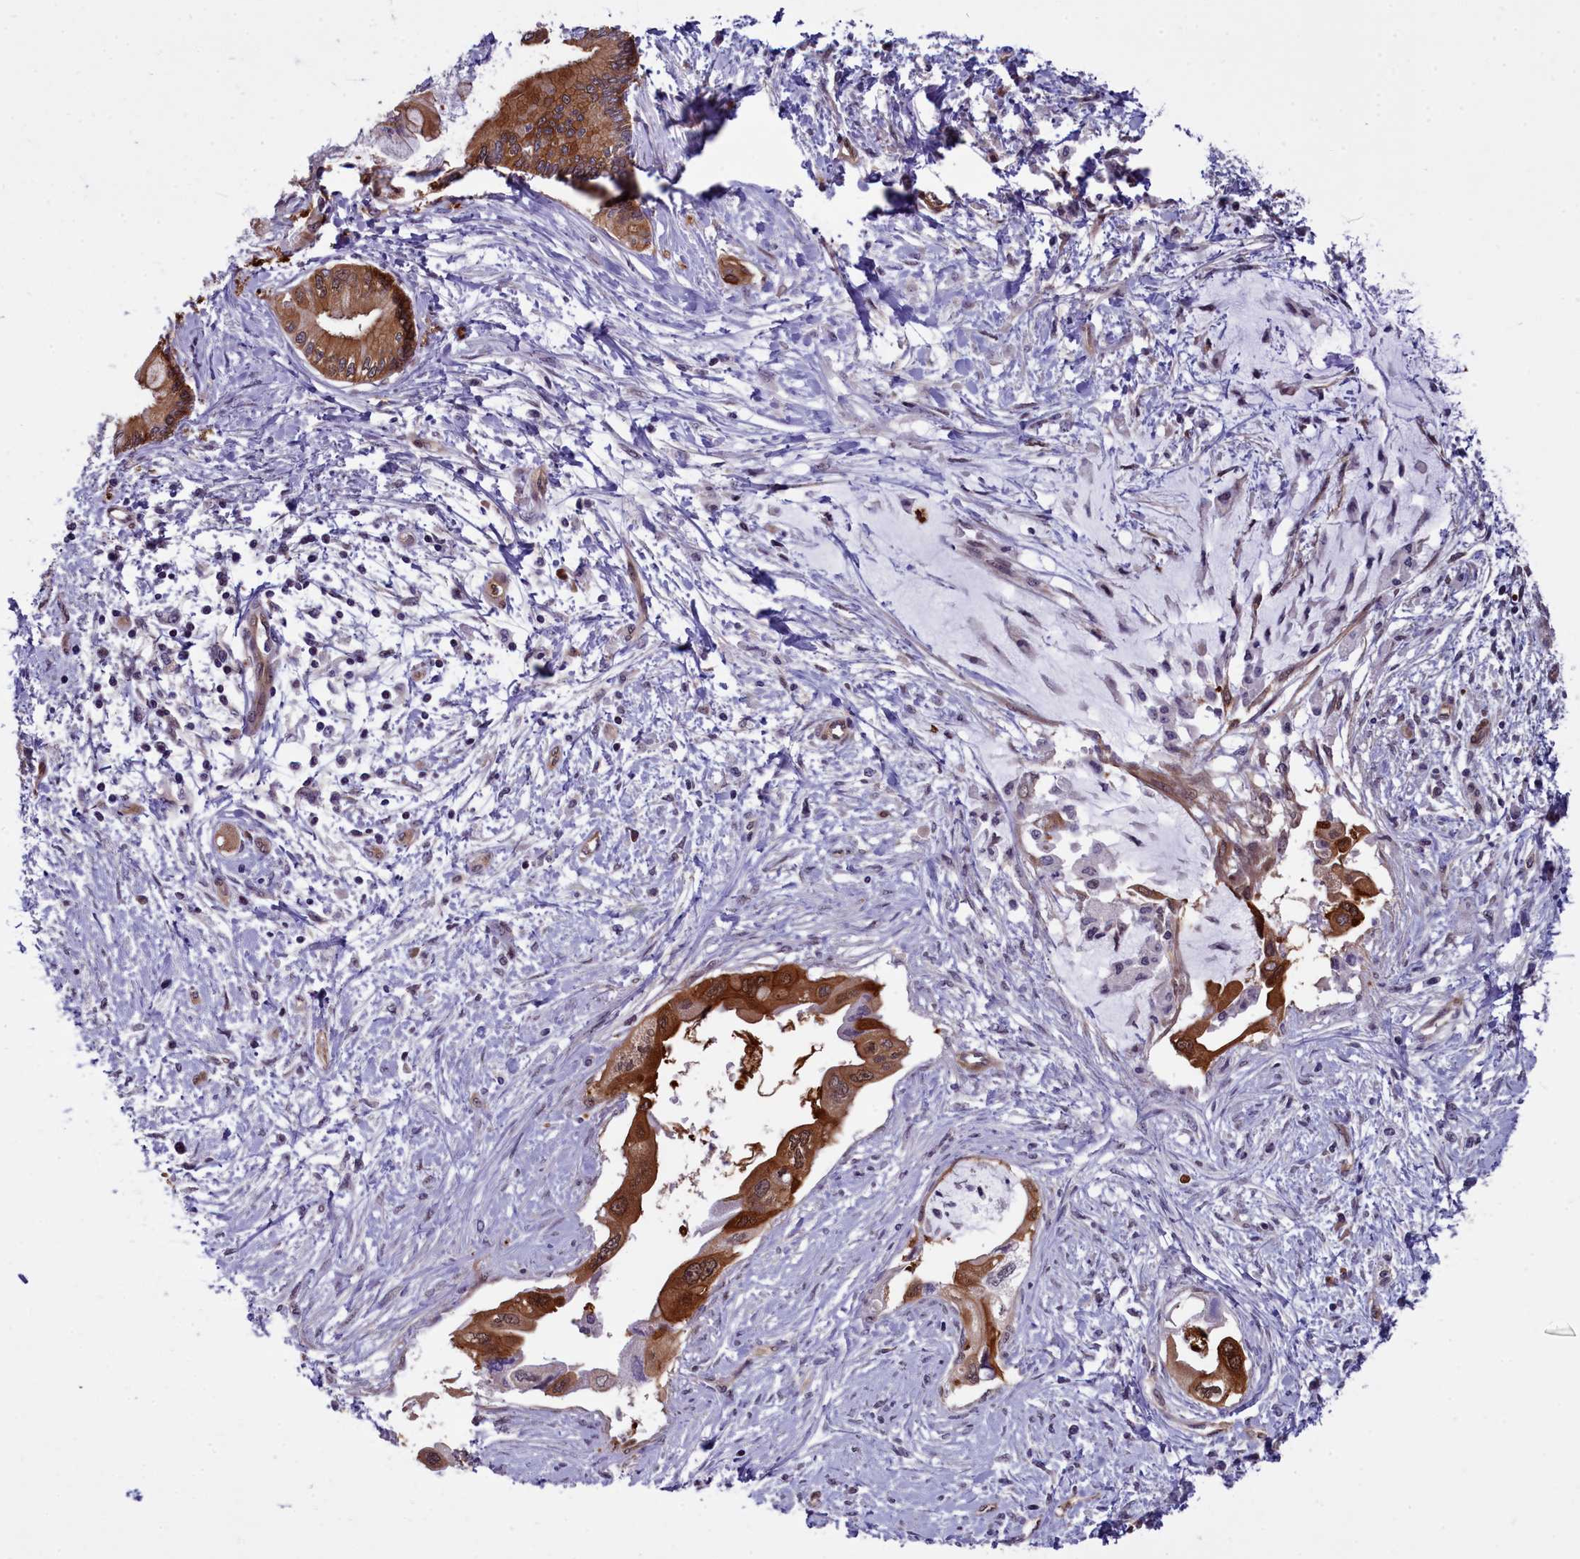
{"staining": {"intensity": "strong", "quantity": ">75%", "location": "cytoplasmic/membranous,nuclear"}, "tissue": "pancreatic cancer", "cell_type": "Tumor cells", "image_type": "cancer", "snomed": [{"axis": "morphology", "description": "Adenocarcinoma, NOS"}, {"axis": "topography", "description": "Pancreas"}], "caption": "This is a micrograph of immunohistochemistry (IHC) staining of adenocarcinoma (pancreatic), which shows strong positivity in the cytoplasmic/membranous and nuclear of tumor cells.", "gene": "BCAR1", "patient": {"sex": "male", "age": 46}}